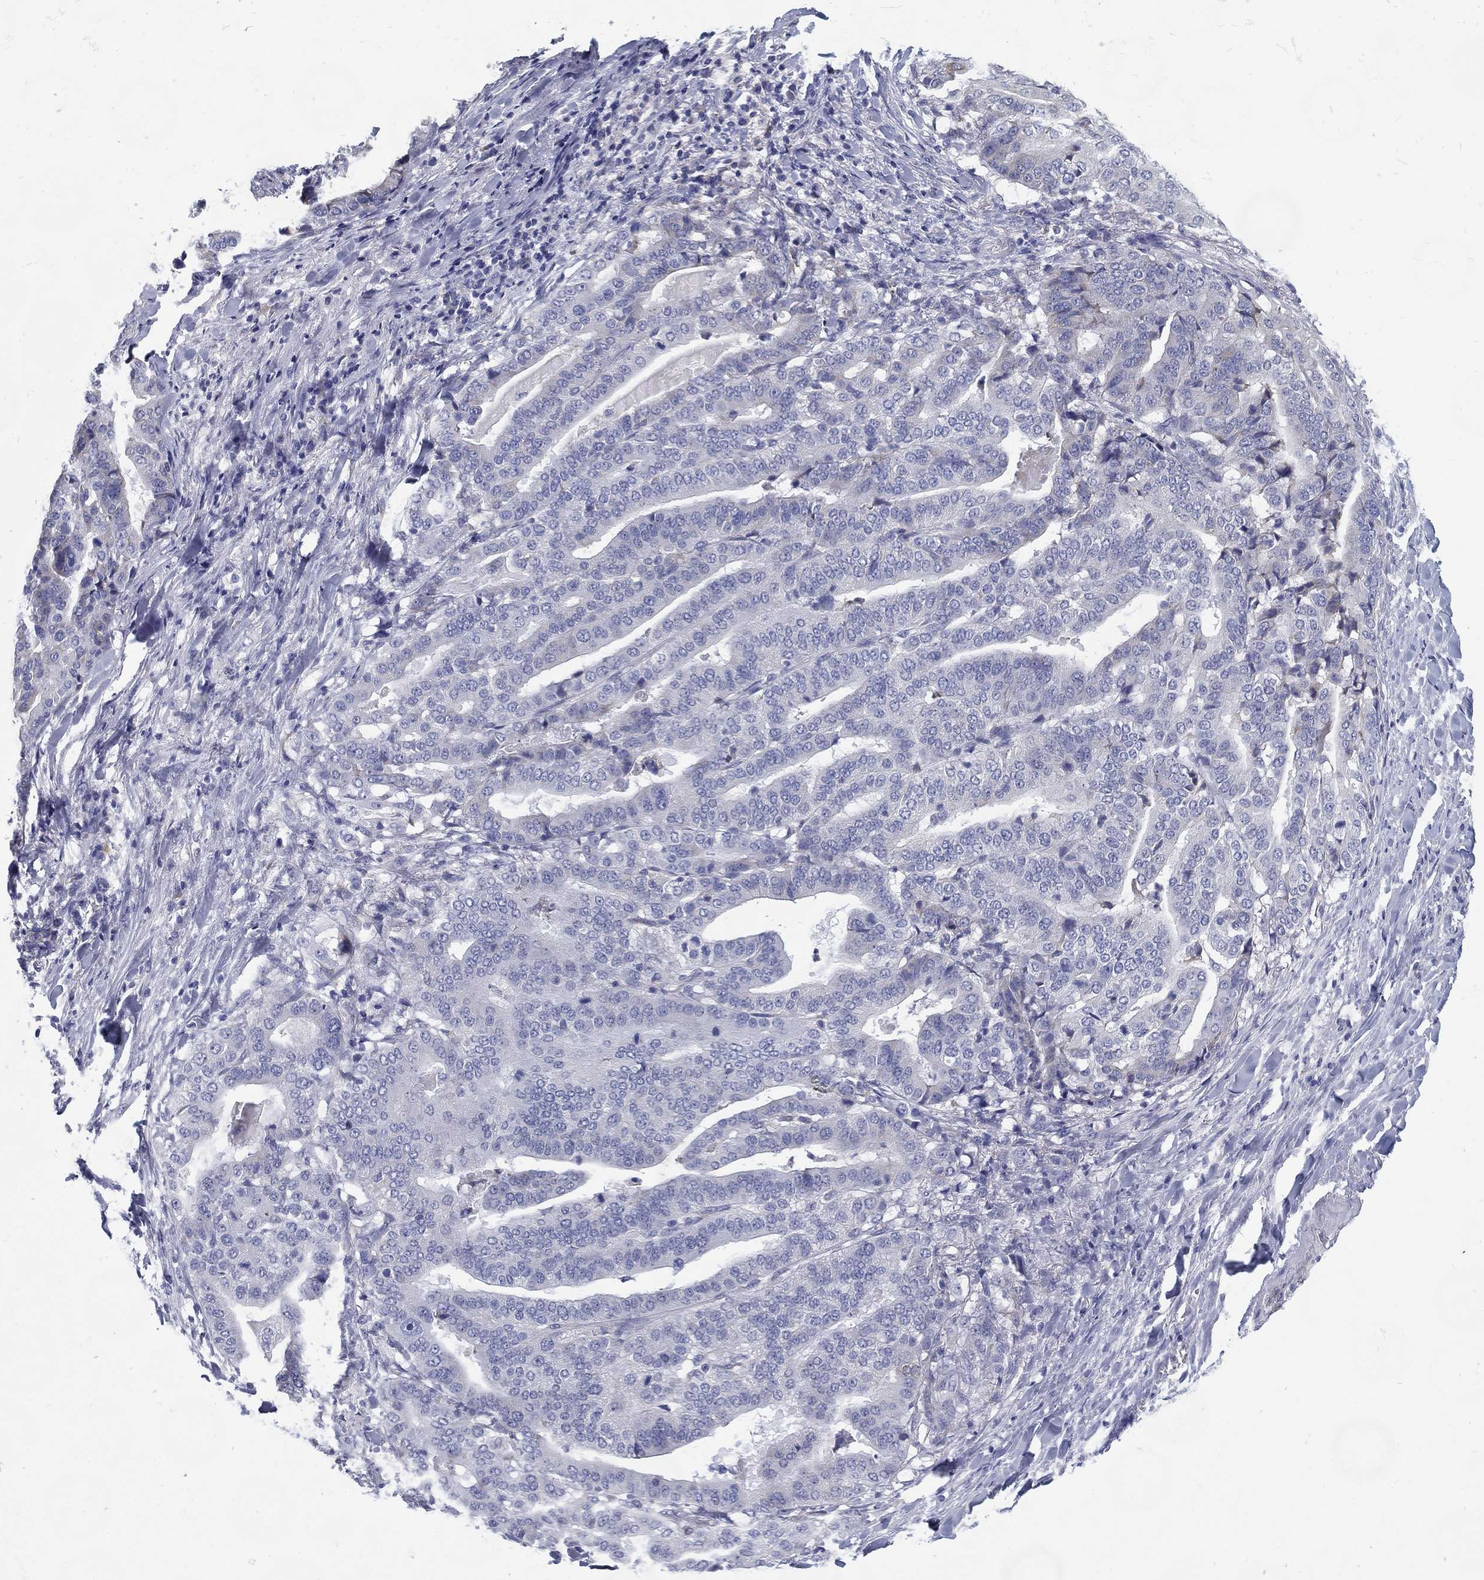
{"staining": {"intensity": "negative", "quantity": "none", "location": "none"}, "tissue": "stomach cancer", "cell_type": "Tumor cells", "image_type": "cancer", "snomed": [{"axis": "morphology", "description": "Adenocarcinoma, NOS"}, {"axis": "topography", "description": "Stomach"}], "caption": "DAB (3,3'-diaminobenzidine) immunohistochemical staining of stomach cancer exhibits no significant expression in tumor cells.", "gene": "C19orf18", "patient": {"sex": "male", "age": 48}}